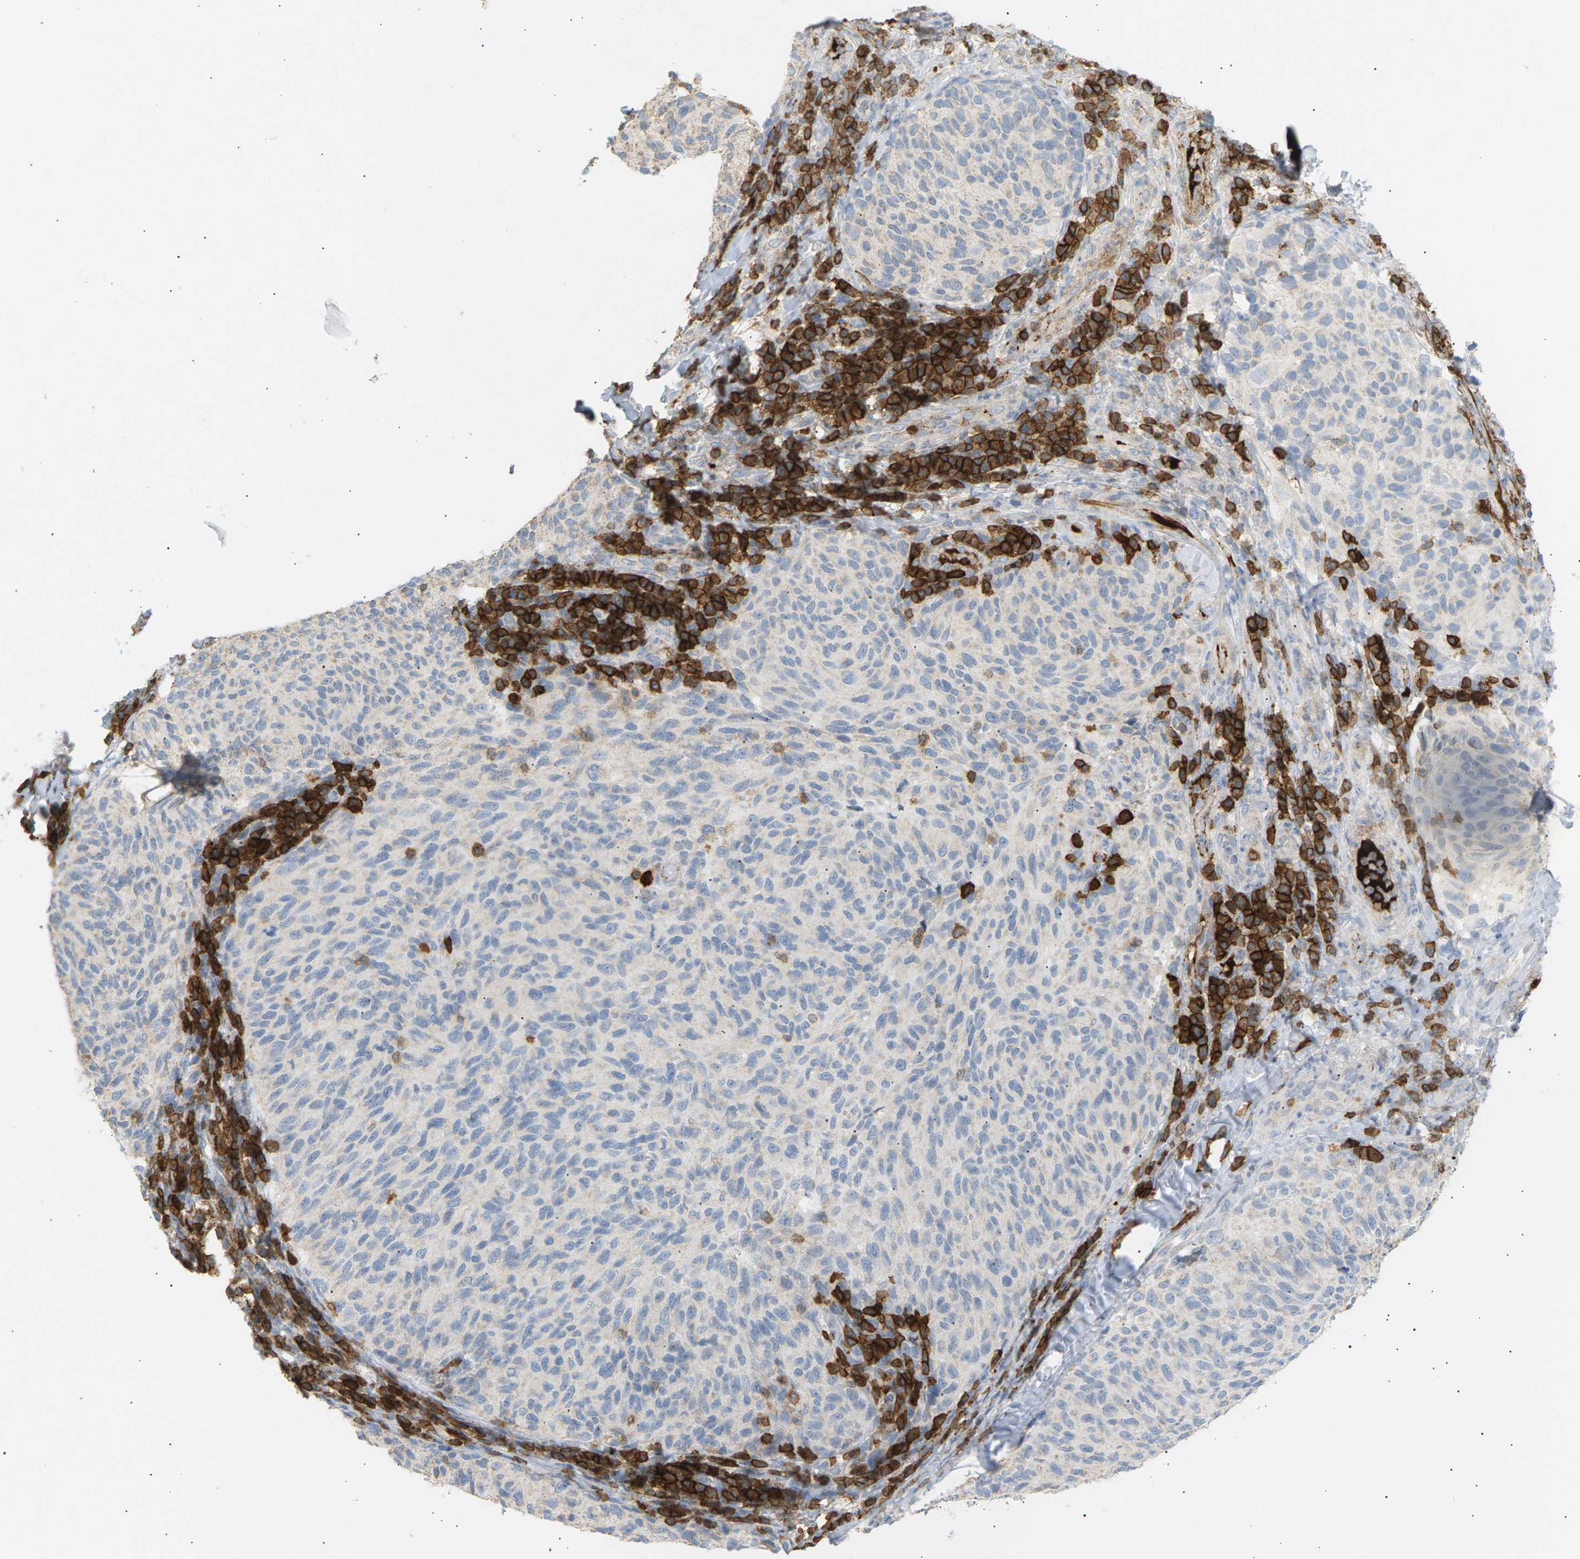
{"staining": {"intensity": "negative", "quantity": "none", "location": "none"}, "tissue": "melanoma", "cell_type": "Tumor cells", "image_type": "cancer", "snomed": [{"axis": "morphology", "description": "Malignant melanoma, NOS"}, {"axis": "topography", "description": "Skin"}], "caption": "The histopathology image exhibits no staining of tumor cells in malignant melanoma.", "gene": "LIME1", "patient": {"sex": "female", "age": 73}}